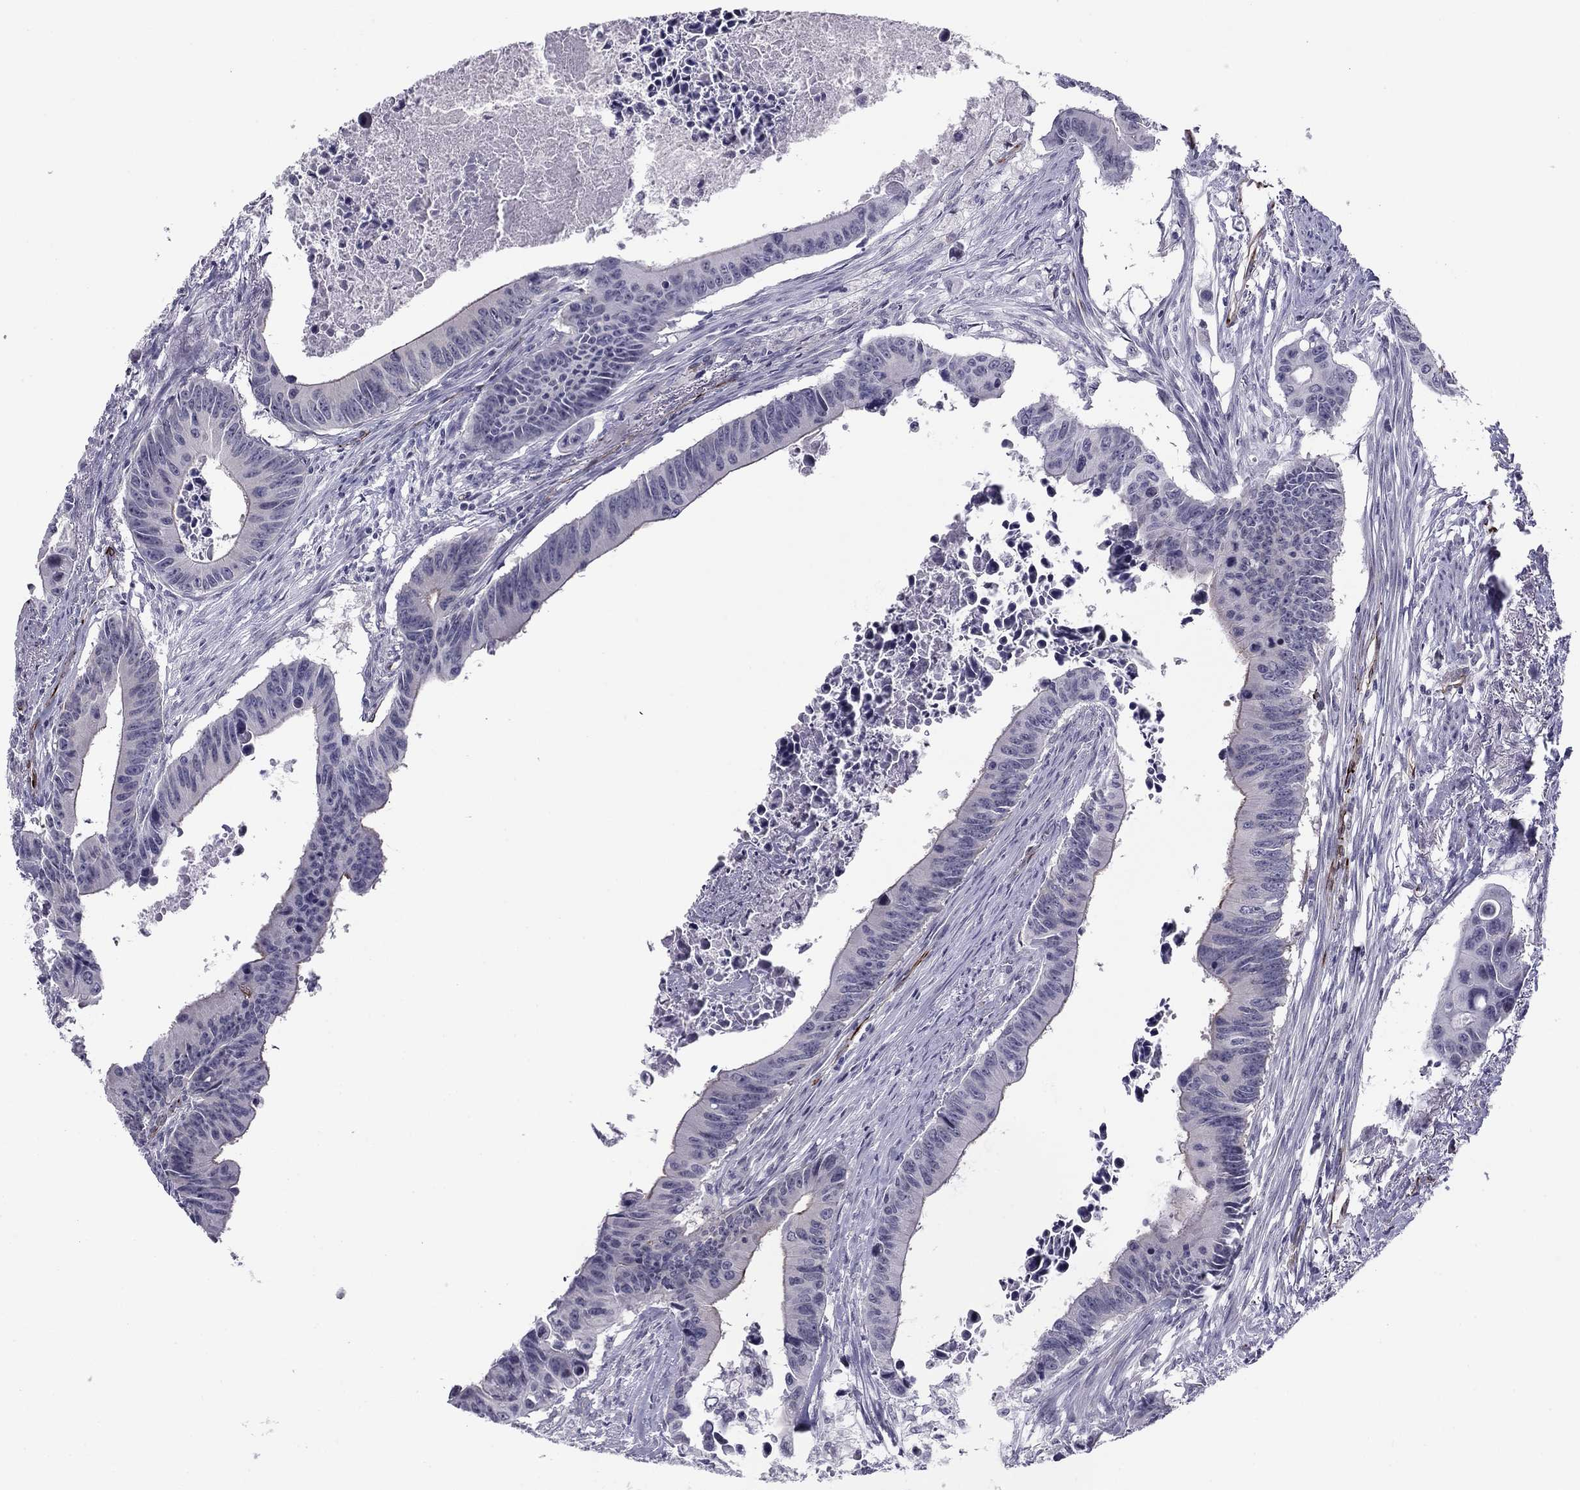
{"staining": {"intensity": "moderate", "quantity": "<25%", "location": "cytoplasmic/membranous"}, "tissue": "colorectal cancer", "cell_type": "Tumor cells", "image_type": "cancer", "snomed": [{"axis": "morphology", "description": "Adenocarcinoma, NOS"}, {"axis": "topography", "description": "Colon"}], "caption": "A brown stain labels moderate cytoplasmic/membranous staining of a protein in colorectal adenocarcinoma tumor cells. The protein is shown in brown color, while the nuclei are stained blue.", "gene": "ANKS4B", "patient": {"sex": "female", "age": 87}}